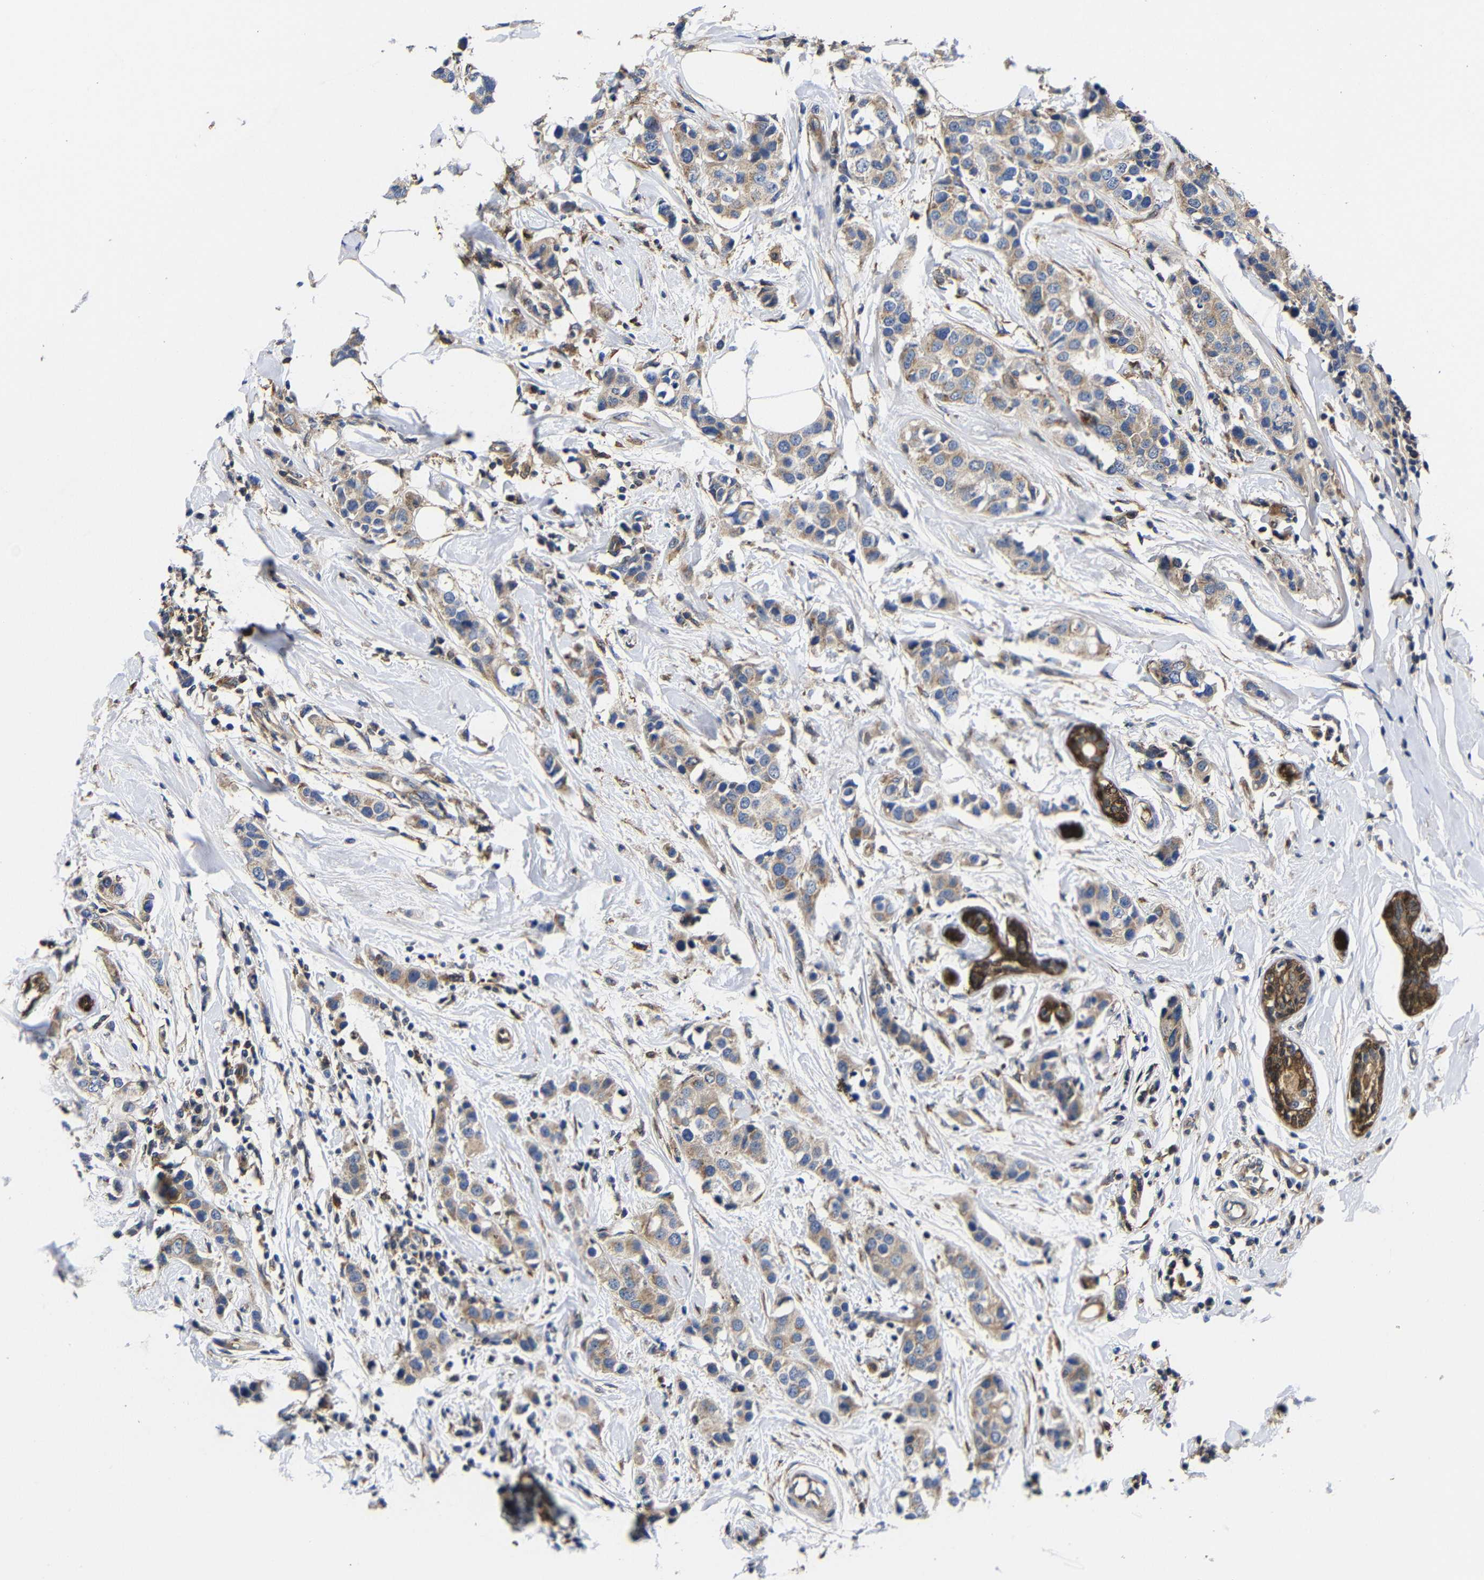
{"staining": {"intensity": "weak", "quantity": ">75%", "location": "cytoplasmic/membranous"}, "tissue": "breast cancer", "cell_type": "Tumor cells", "image_type": "cancer", "snomed": [{"axis": "morphology", "description": "Normal tissue, NOS"}, {"axis": "morphology", "description": "Duct carcinoma"}, {"axis": "topography", "description": "Breast"}], "caption": "The immunohistochemical stain shows weak cytoplasmic/membranous expression in tumor cells of breast cancer (infiltrating ductal carcinoma) tissue.", "gene": "LRRCC1", "patient": {"sex": "female", "age": 50}}